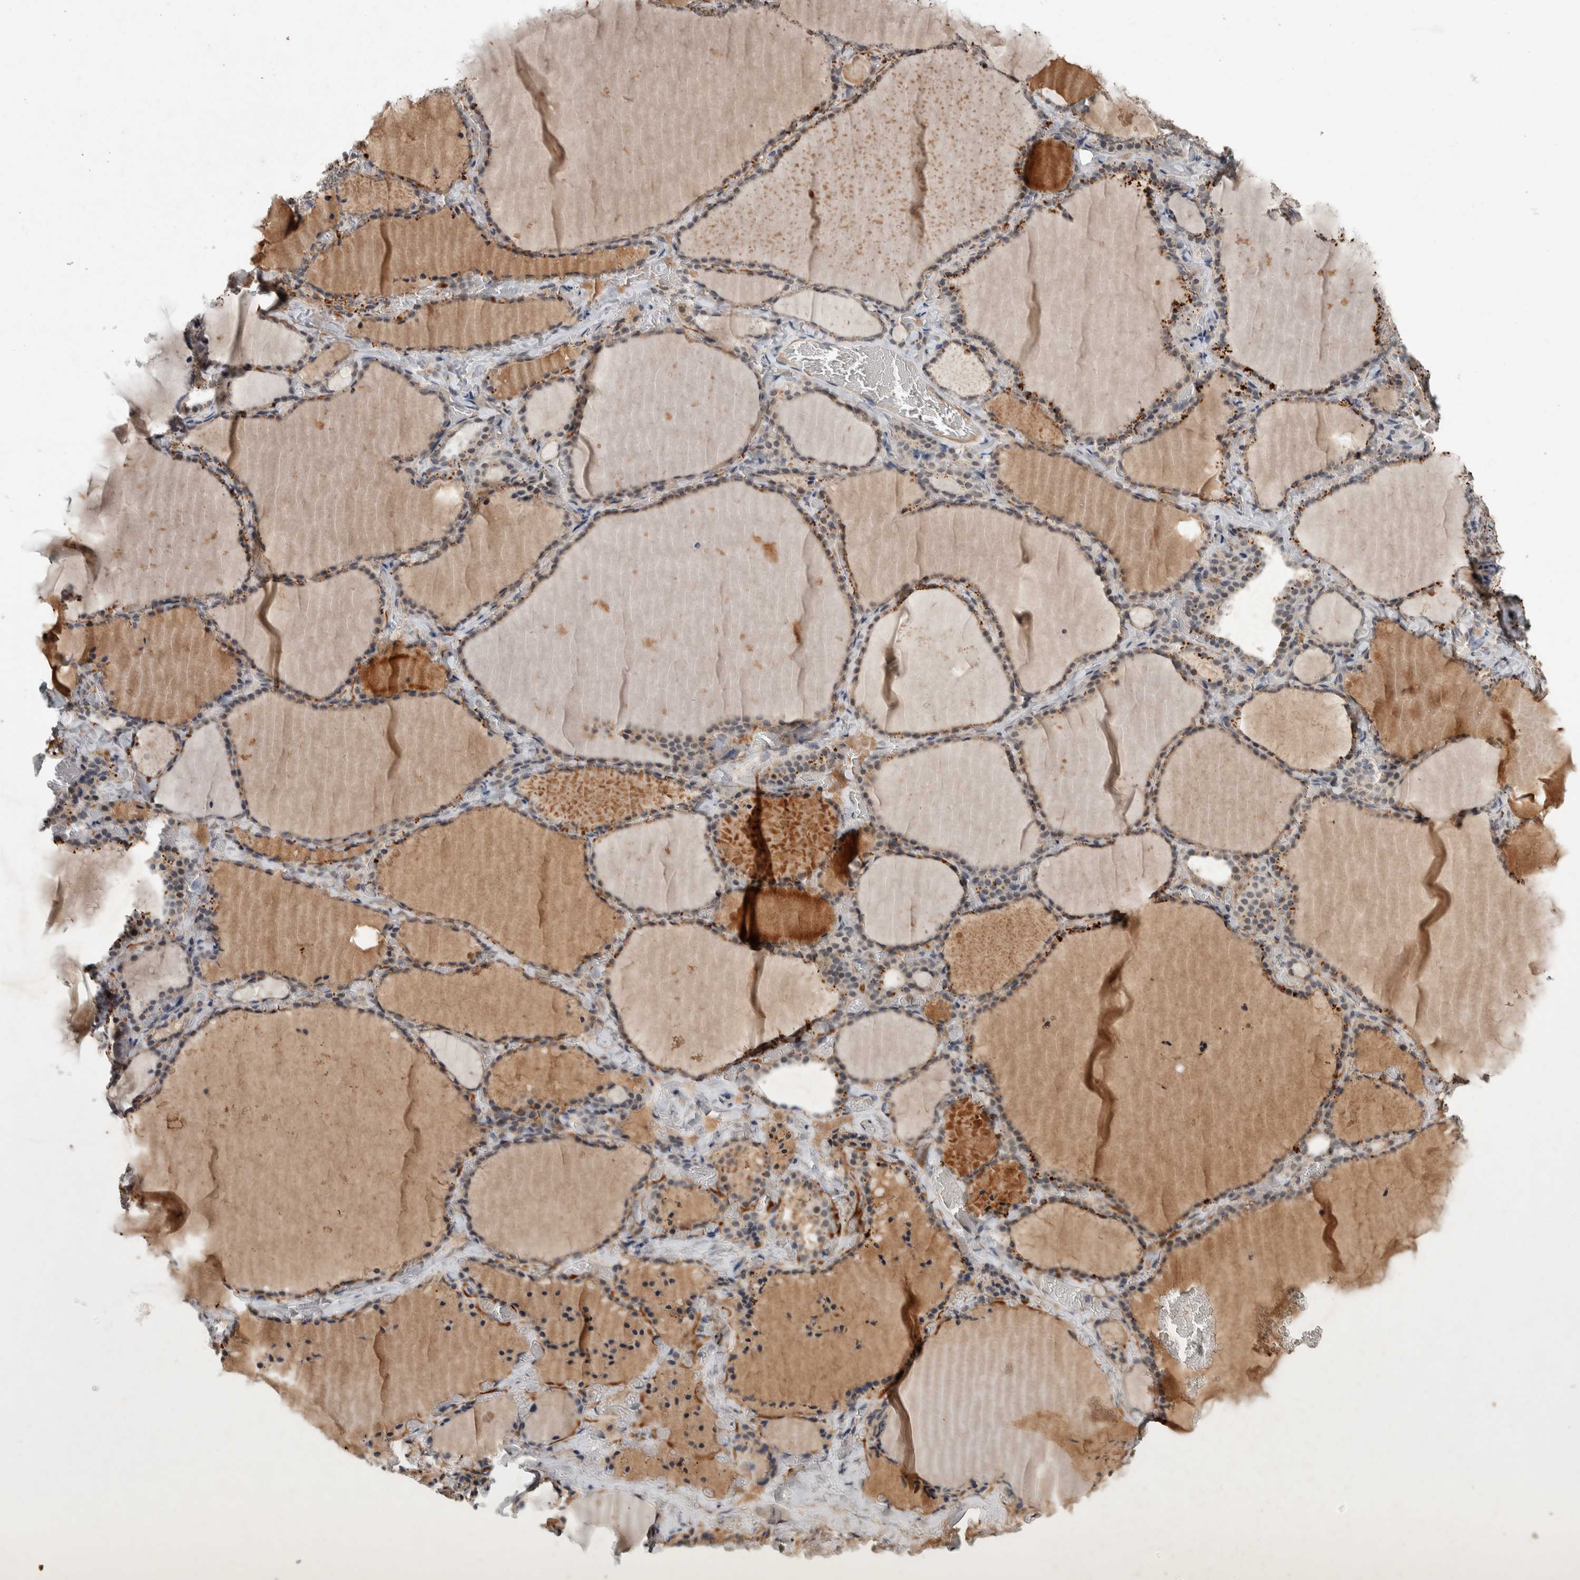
{"staining": {"intensity": "moderate", "quantity": "<25%", "location": "cytoplasmic/membranous"}, "tissue": "thyroid gland", "cell_type": "Glandular cells", "image_type": "normal", "snomed": [{"axis": "morphology", "description": "Normal tissue, NOS"}, {"axis": "topography", "description": "Thyroid gland"}], "caption": "Protein staining shows moderate cytoplasmic/membranous expression in approximately <25% of glandular cells in unremarkable thyroid gland.", "gene": "CHRM3", "patient": {"sex": "female", "age": 22}}